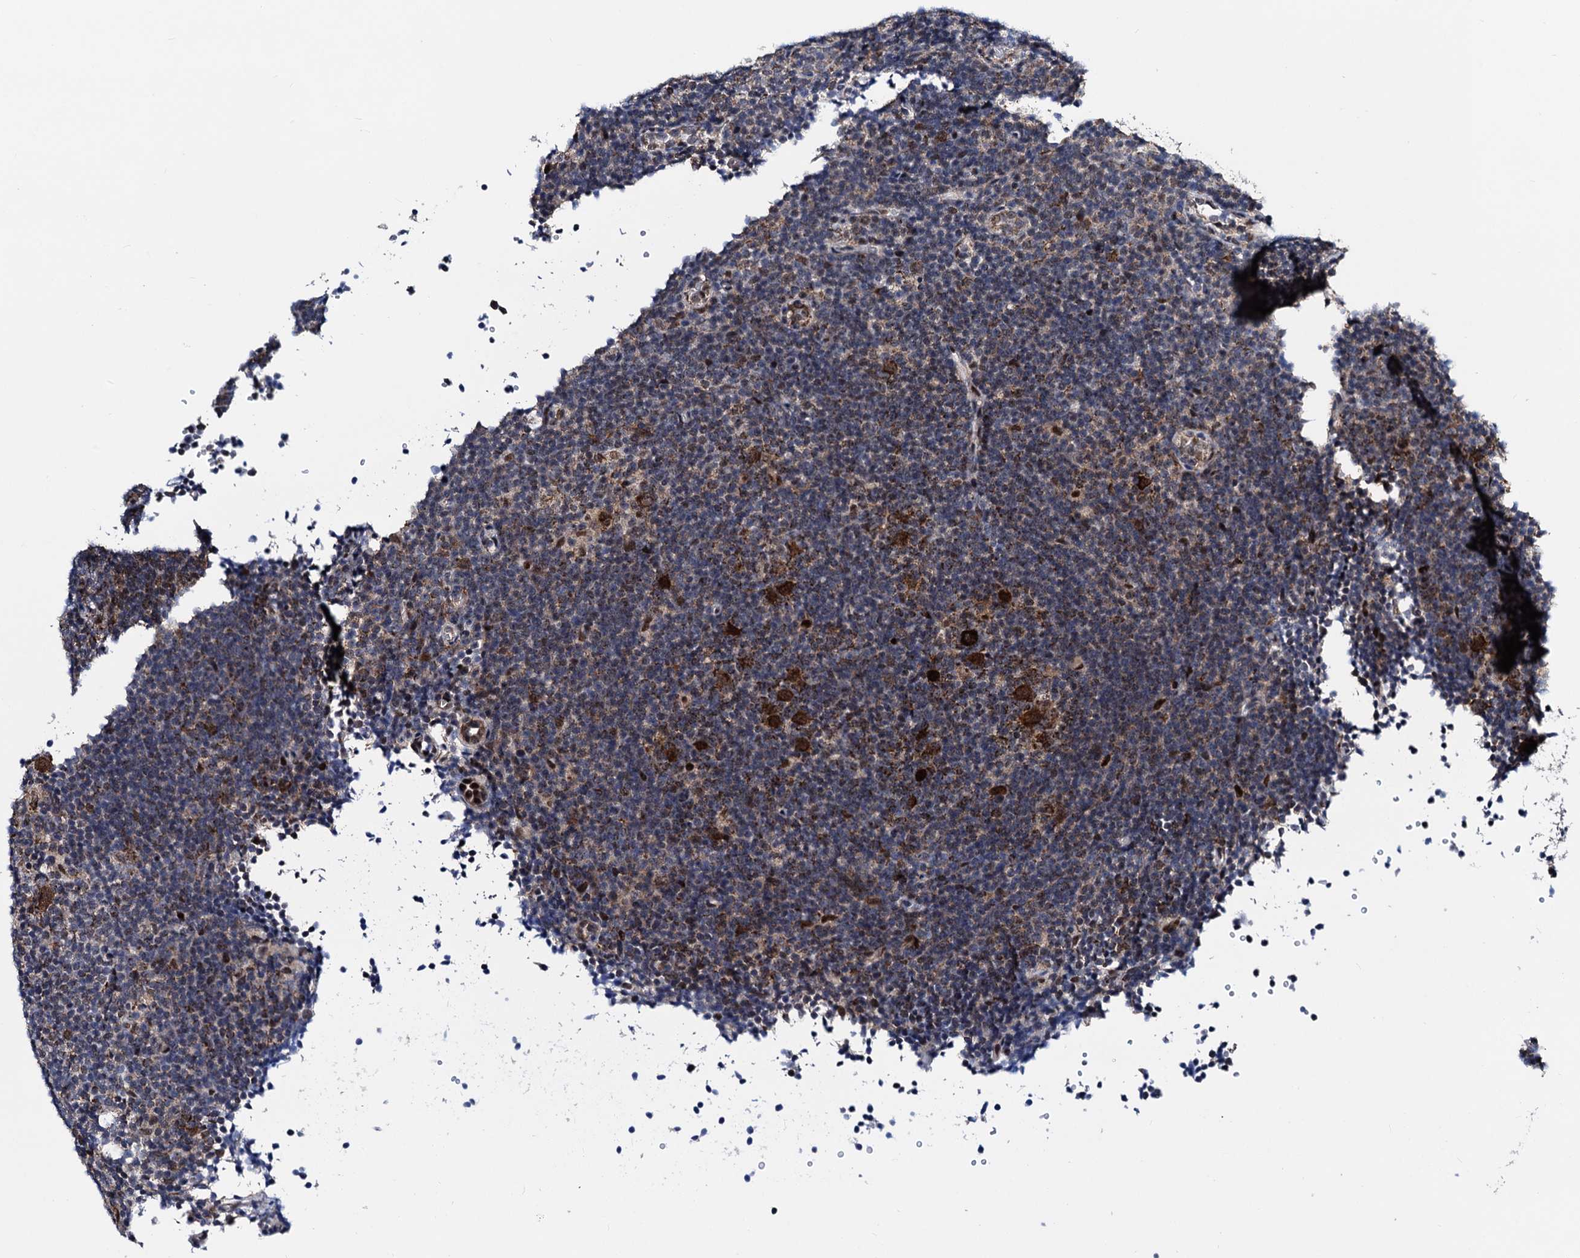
{"staining": {"intensity": "strong", "quantity": ">75%", "location": "cytoplasmic/membranous"}, "tissue": "lymphoma", "cell_type": "Tumor cells", "image_type": "cancer", "snomed": [{"axis": "morphology", "description": "Hodgkin's disease, NOS"}, {"axis": "topography", "description": "Lymph node"}], "caption": "About >75% of tumor cells in Hodgkin's disease exhibit strong cytoplasmic/membranous protein expression as visualized by brown immunohistochemical staining.", "gene": "COA4", "patient": {"sex": "female", "age": 57}}